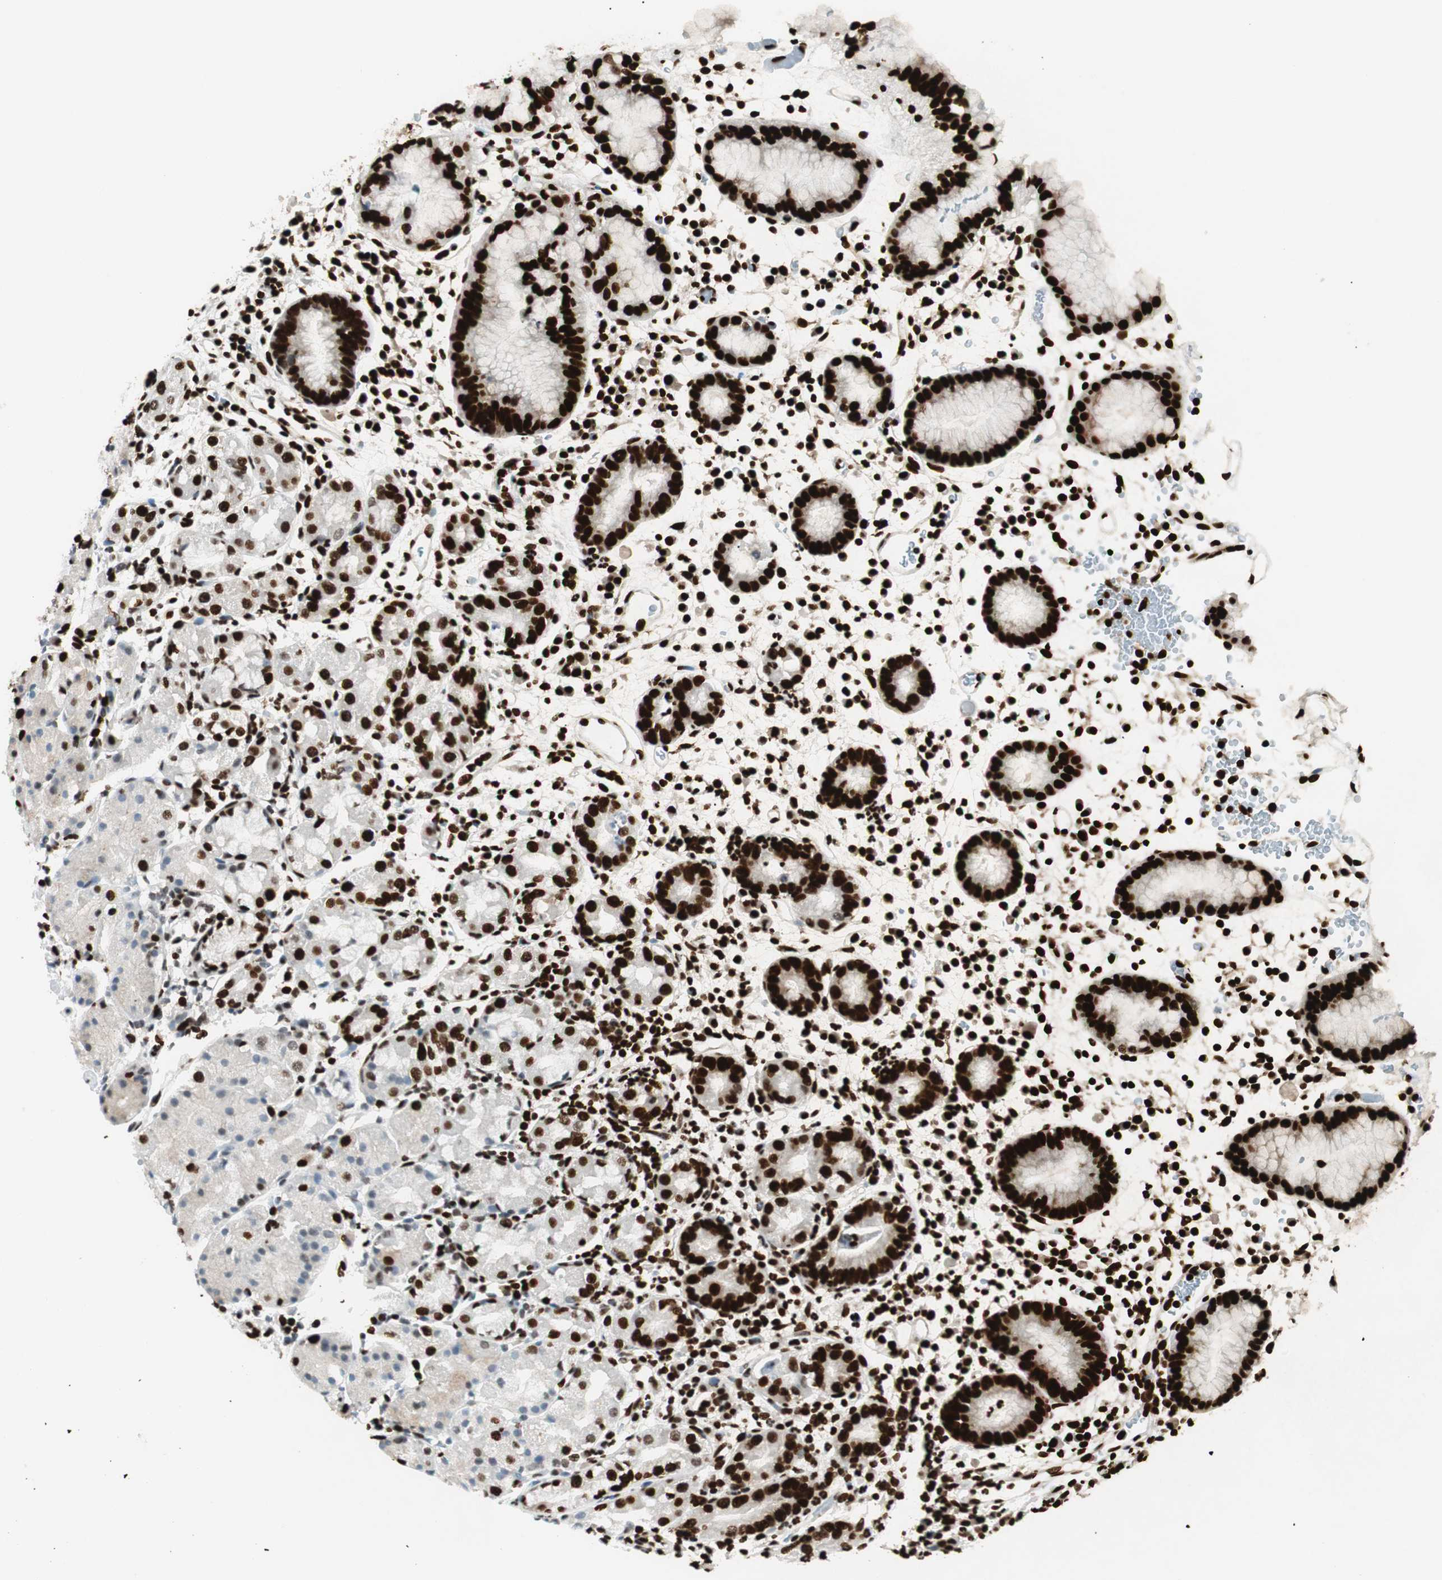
{"staining": {"intensity": "strong", "quantity": "25%-75%", "location": "nuclear"}, "tissue": "stomach", "cell_type": "Glandular cells", "image_type": "normal", "snomed": [{"axis": "morphology", "description": "Normal tissue, NOS"}, {"axis": "topography", "description": "Stomach"}, {"axis": "topography", "description": "Stomach, lower"}], "caption": "Immunohistochemical staining of unremarkable human stomach reveals 25%-75% levels of strong nuclear protein staining in approximately 25%-75% of glandular cells. The staining is performed using DAB brown chromogen to label protein expression. The nuclei are counter-stained blue using hematoxylin.", "gene": "EWSR1", "patient": {"sex": "female", "age": 75}}